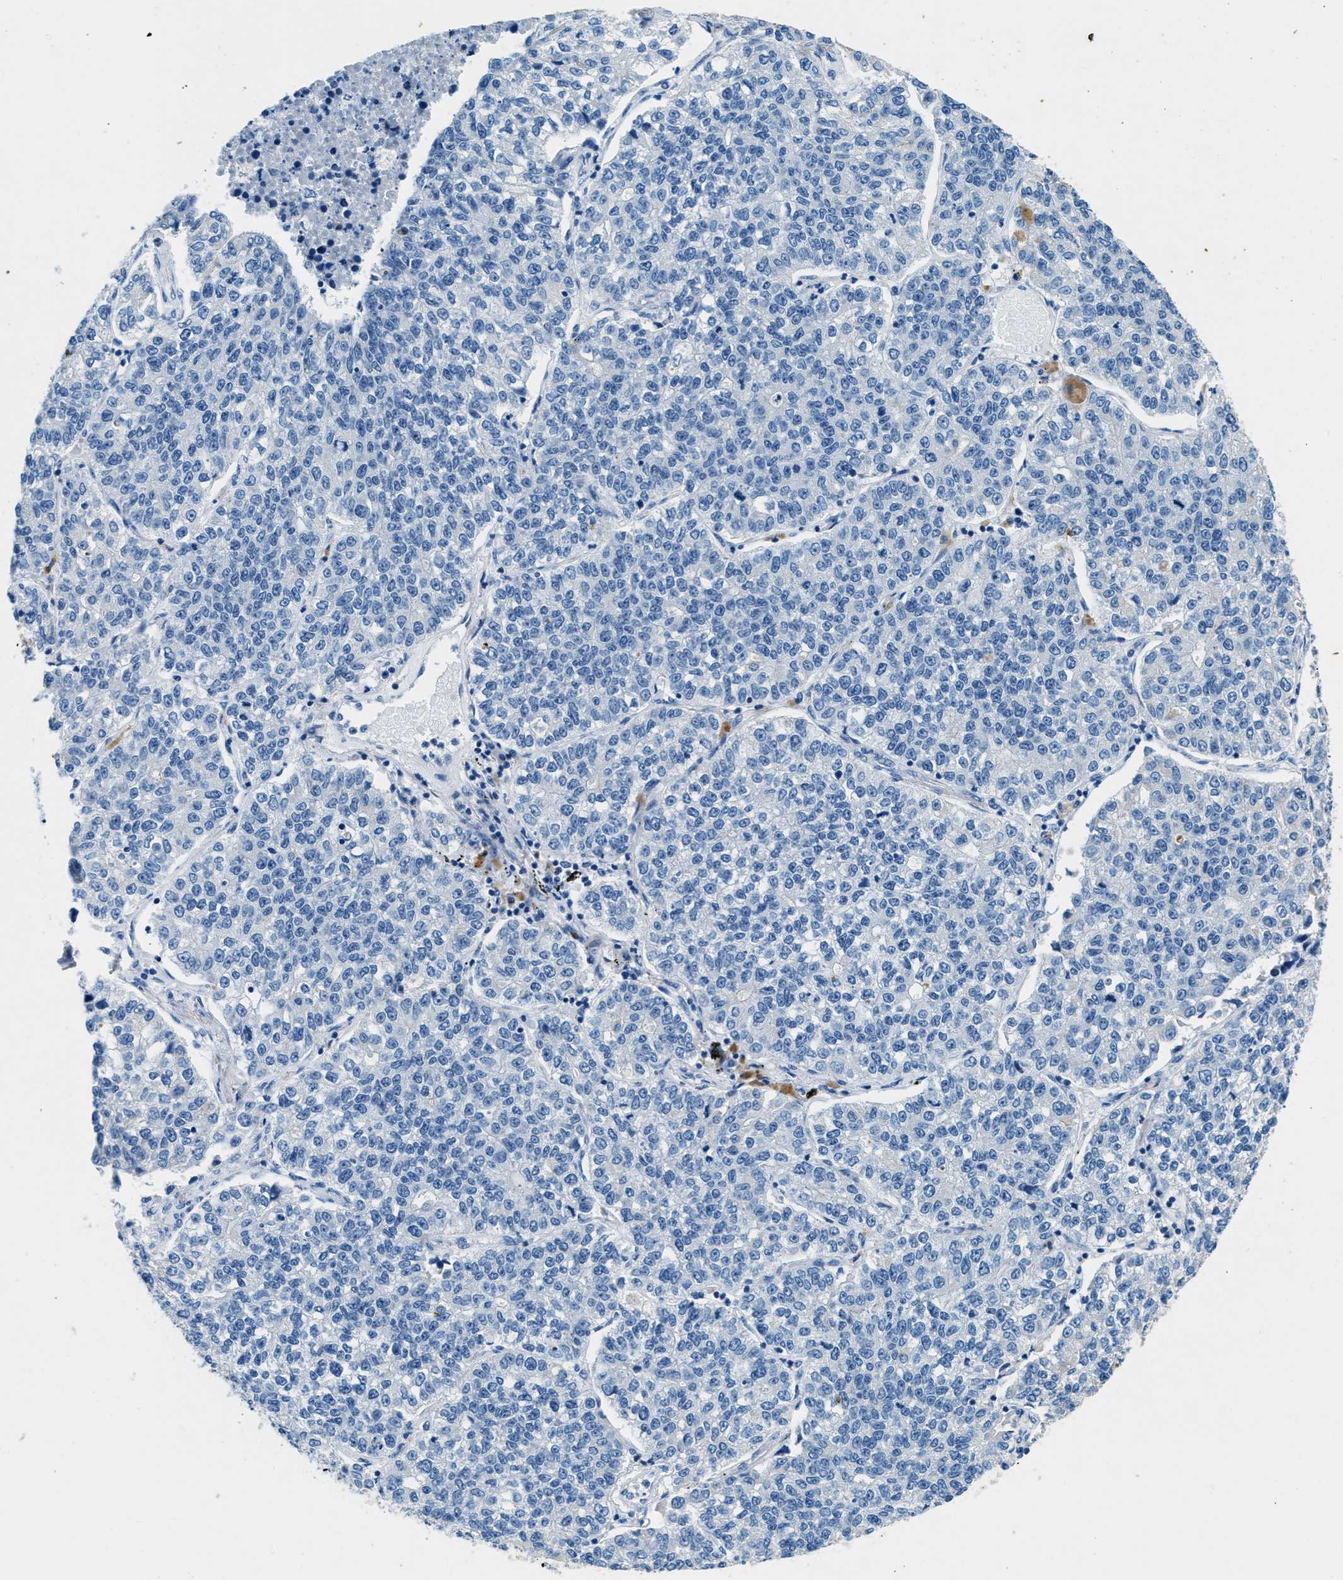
{"staining": {"intensity": "negative", "quantity": "none", "location": "none"}, "tissue": "lung cancer", "cell_type": "Tumor cells", "image_type": "cancer", "snomed": [{"axis": "morphology", "description": "Adenocarcinoma, NOS"}, {"axis": "topography", "description": "Lung"}], "caption": "This is an immunohistochemistry histopathology image of adenocarcinoma (lung). There is no expression in tumor cells.", "gene": "CFAP20", "patient": {"sex": "male", "age": 49}}